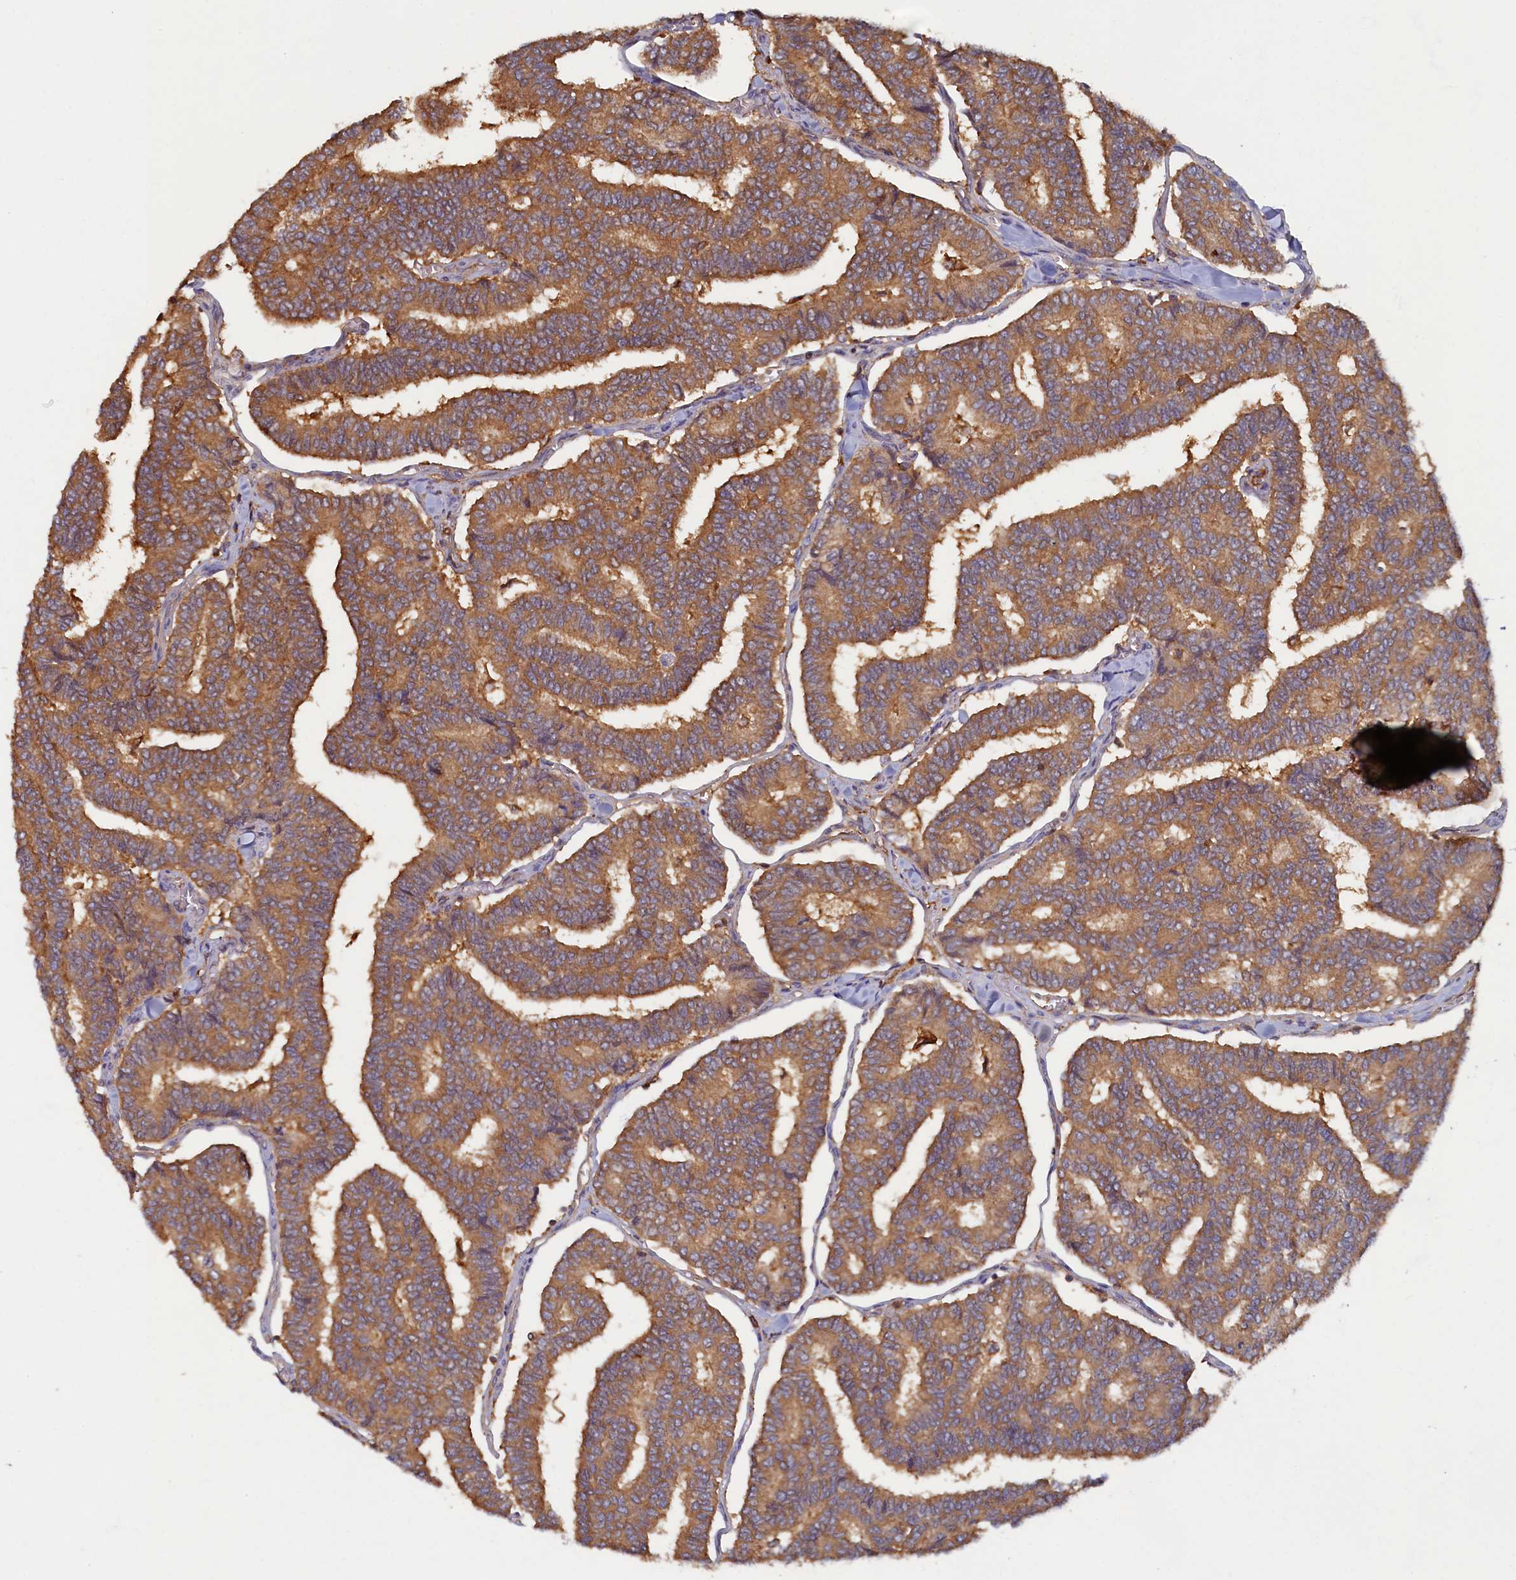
{"staining": {"intensity": "moderate", "quantity": ">75%", "location": "cytoplasmic/membranous"}, "tissue": "thyroid cancer", "cell_type": "Tumor cells", "image_type": "cancer", "snomed": [{"axis": "morphology", "description": "Papillary adenocarcinoma, NOS"}, {"axis": "topography", "description": "Thyroid gland"}], "caption": "Protein staining of papillary adenocarcinoma (thyroid) tissue reveals moderate cytoplasmic/membranous staining in about >75% of tumor cells. The protein of interest is stained brown, and the nuclei are stained in blue (DAB IHC with brightfield microscopy, high magnification).", "gene": "TIMM8B", "patient": {"sex": "female", "age": 35}}